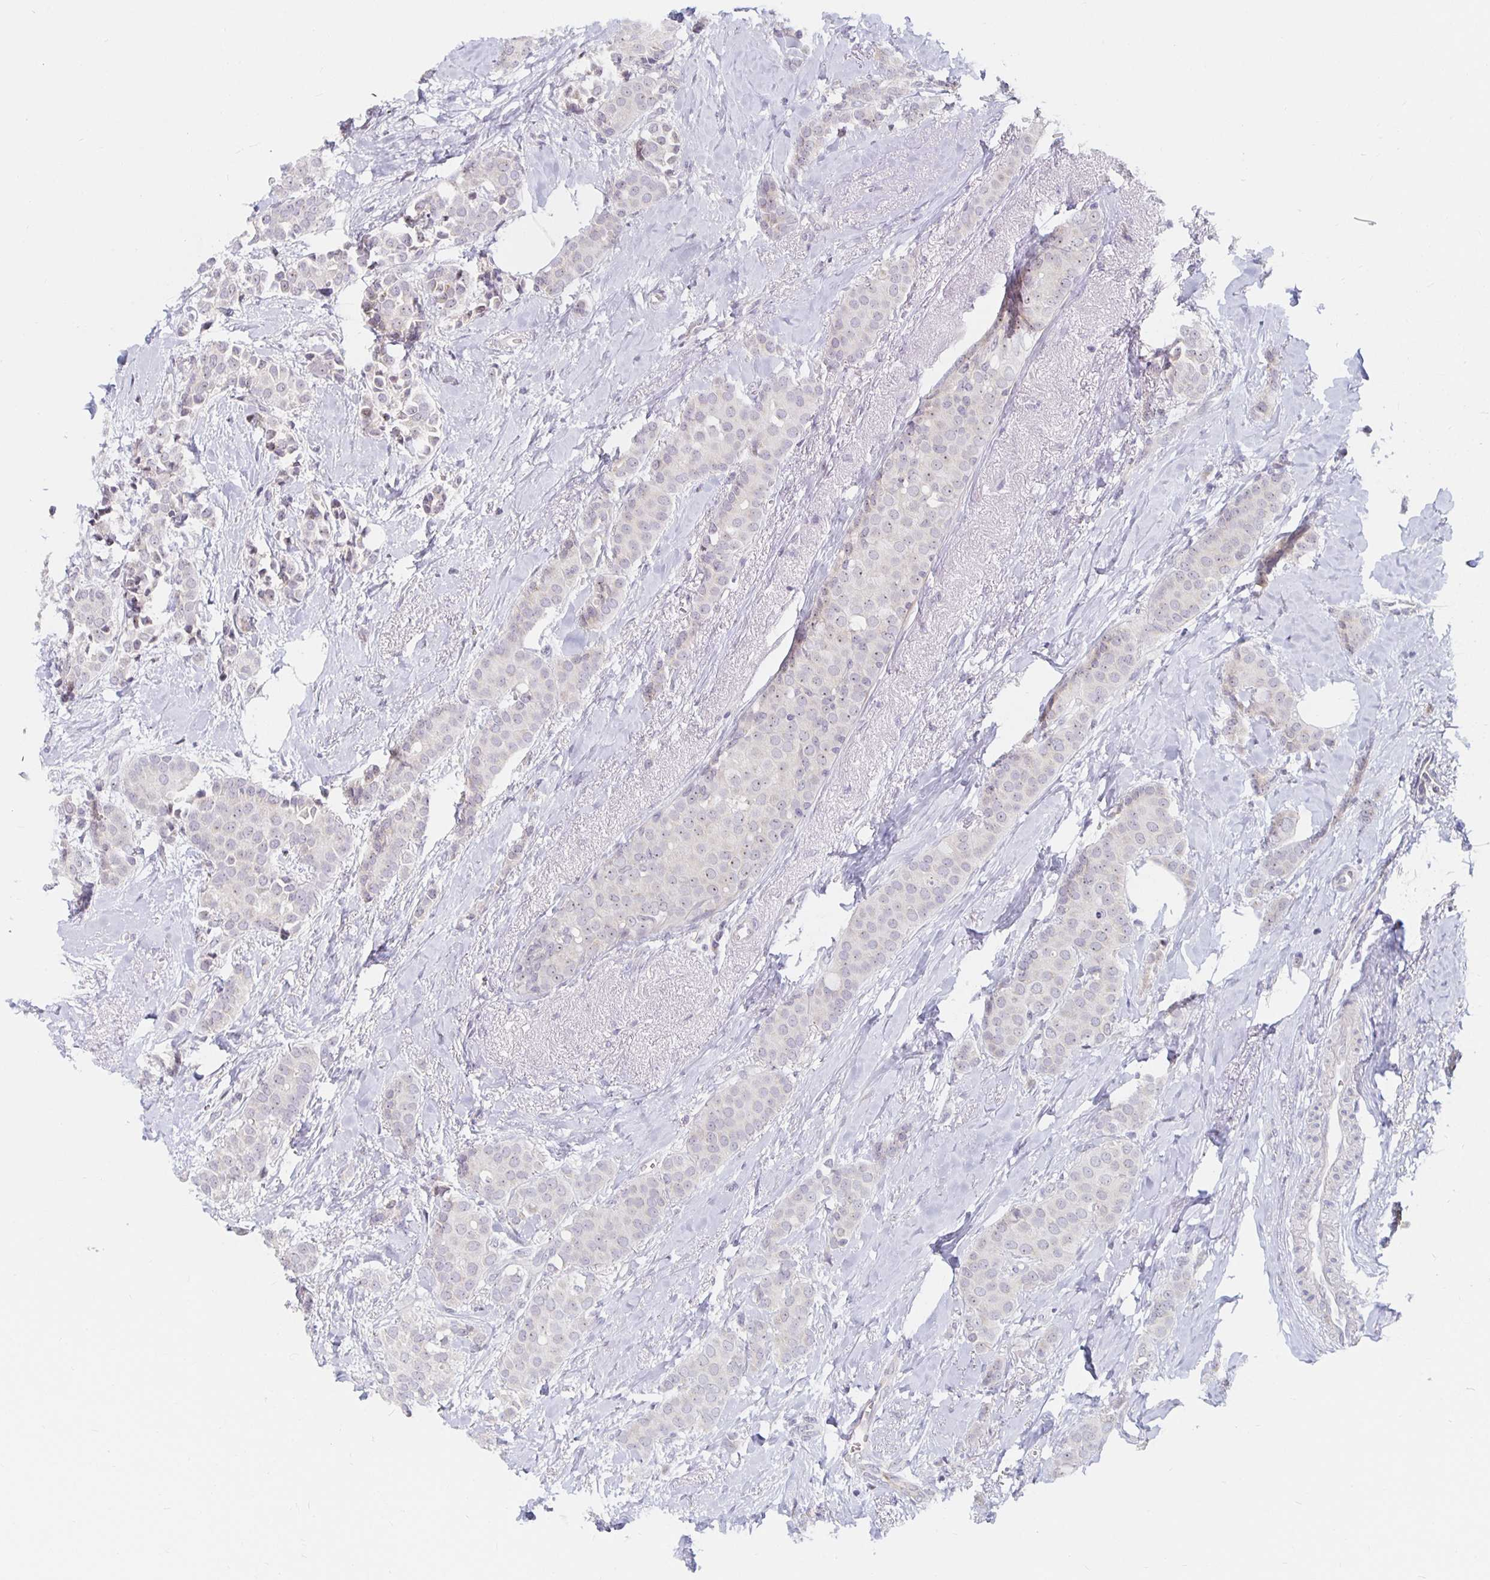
{"staining": {"intensity": "weak", "quantity": "<25%", "location": "nuclear"}, "tissue": "breast cancer", "cell_type": "Tumor cells", "image_type": "cancer", "snomed": [{"axis": "morphology", "description": "Duct carcinoma"}, {"axis": "topography", "description": "Breast"}], "caption": "Immunohistochemical staining of breast infiltrating ductal carcinoma reveals no significant expression in tumor cells. (Brightfield microscopy of DAB immunohistochemistry (IHC) at high magnification).", "gene": "NUP85", "patient": {"sex": "female", "age": 79}}